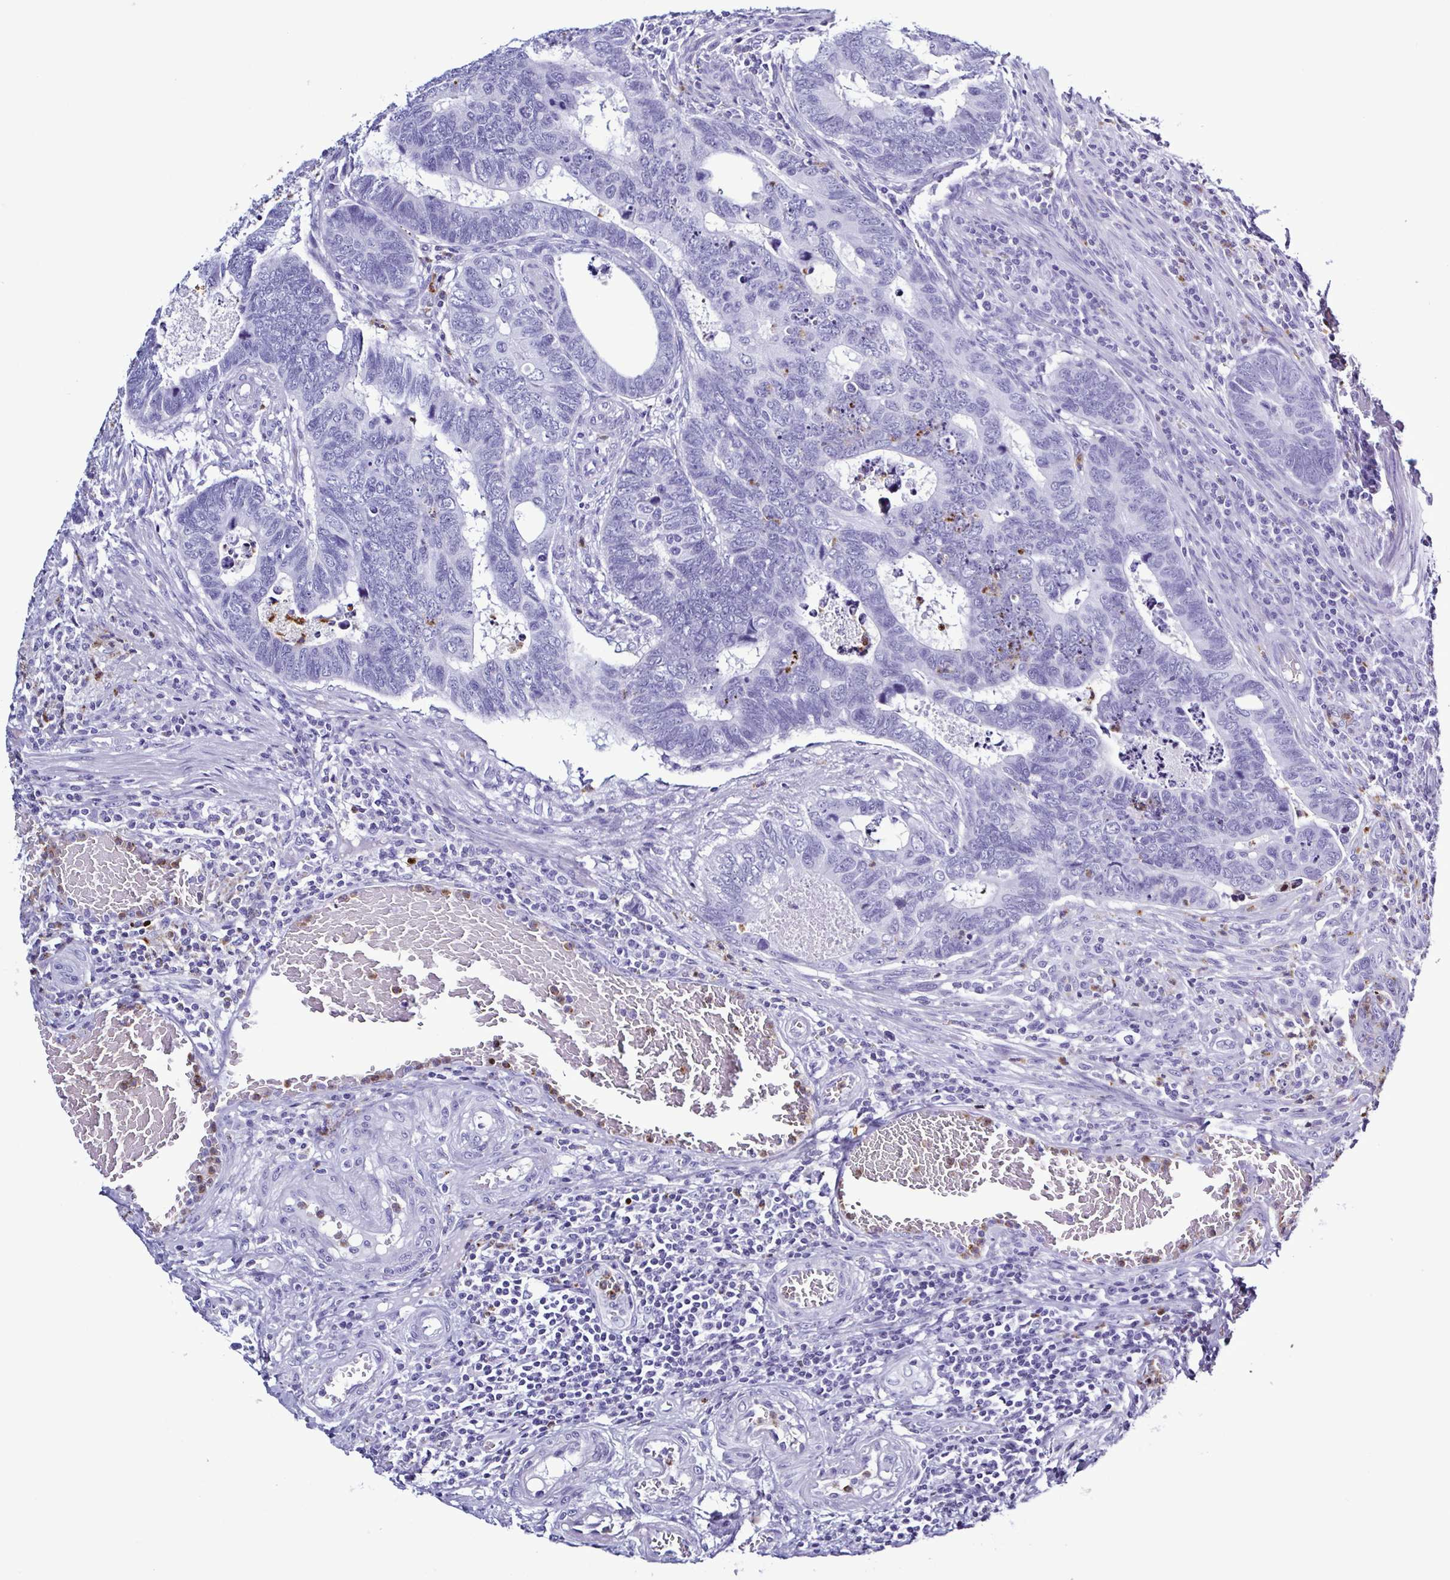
{"staining": {"intensity": "negative", "quantity": "none", "location": "none"}, "tissue": "colorectal cancer", "cell_type": "Tumor cells", "image_type": "cancer", "snomed": [{"axis": "morphology", "description": "Adenocarcinoma, NOS"}, {"axis": "topography", "description": "Colon"}], "caption": "Tumor cells are negative for brown protein staining in adenocarcinoma (colorectal).", "gene": "LTF", "patient": {"sex": "male", "age": 62}}